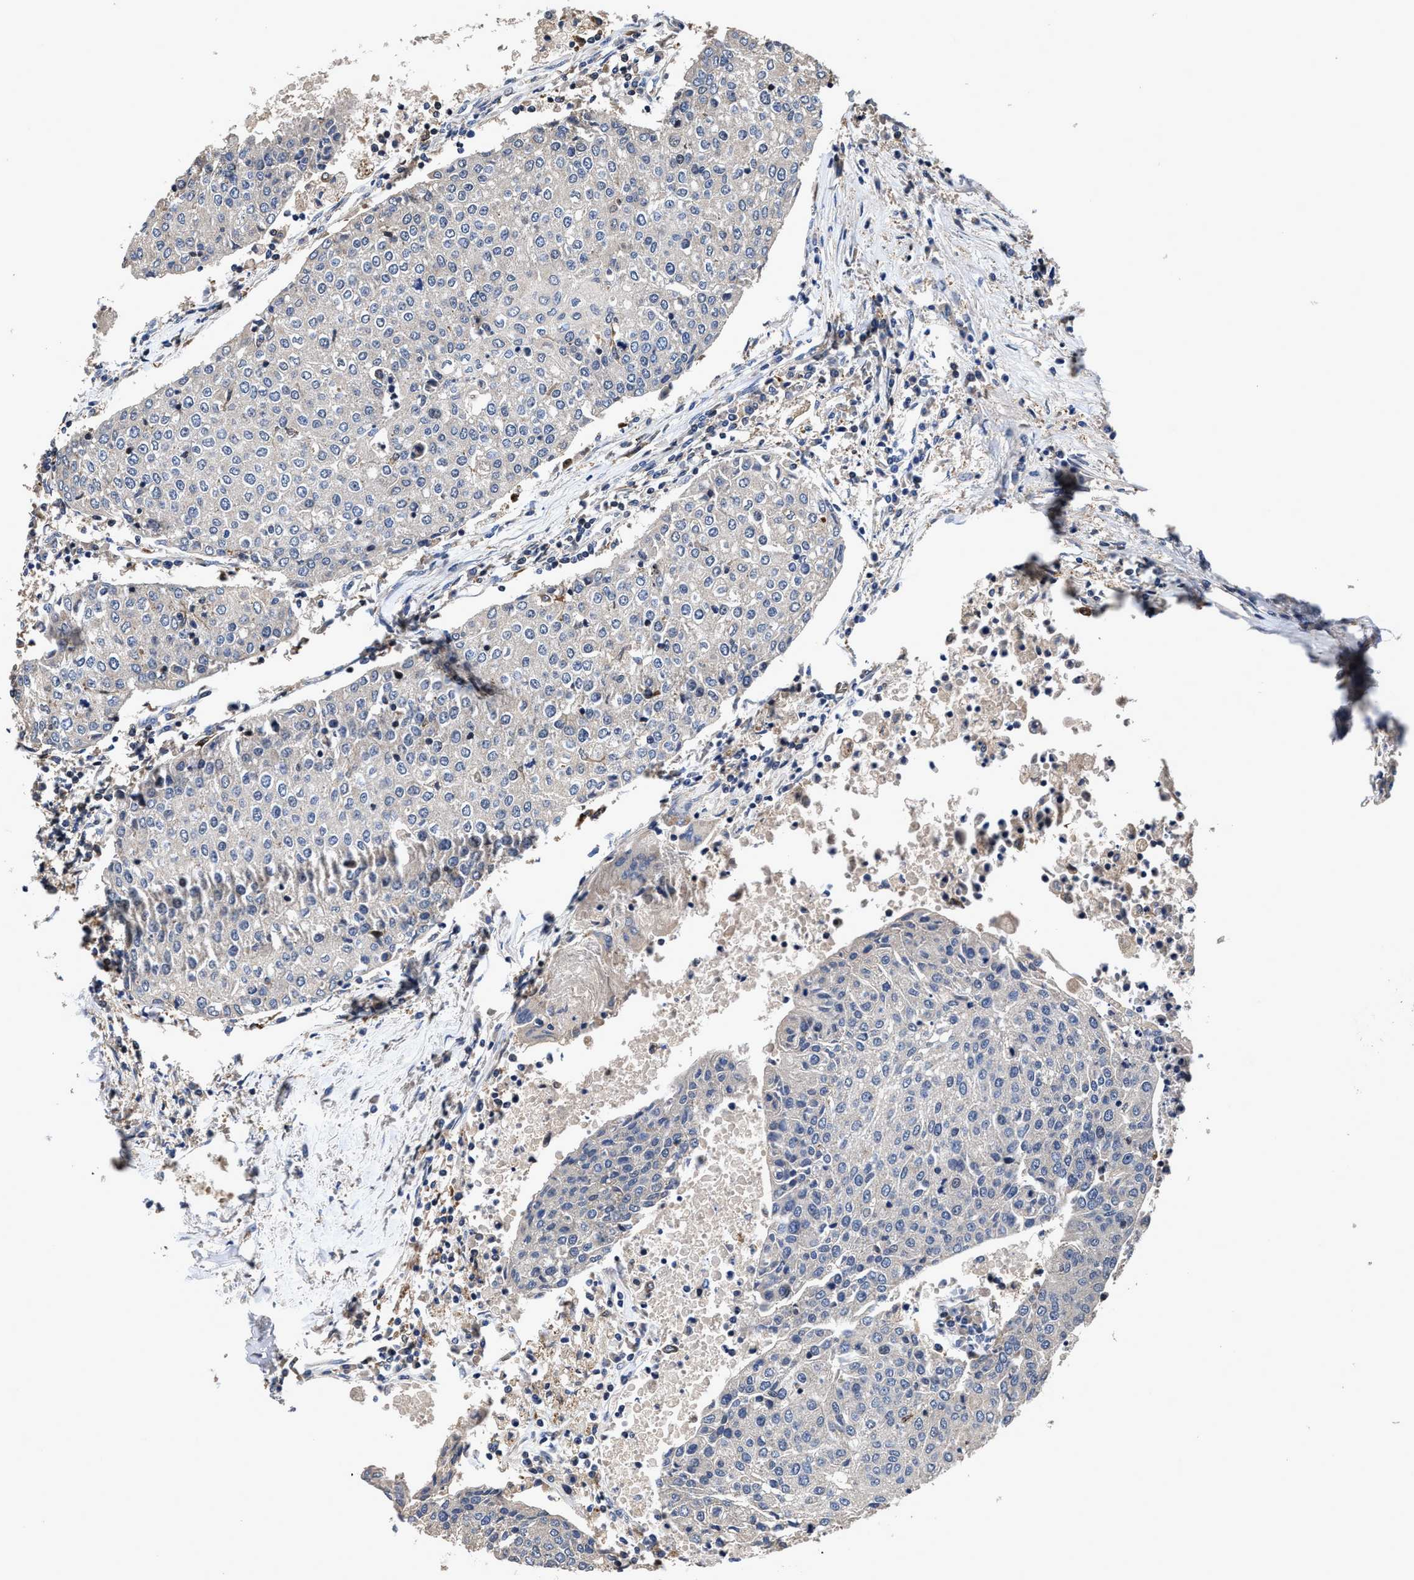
{"staining": {"intensity": "negative", "quantity": "none", "location": "none"}, "tissue": "urothelial cancer", "cell_type": "Tumor cells", "image_type": "cancer", "snomed": [{"axis": "morphology", "description": "Urothelial carcinoma, High grade"}, {"axis": "topography", "description": "Urinary bladder"}], "caption": "High-grade urothelial carcinoma was stained to show a protein in brown. There is no significant staining in tumor cells. Brightfield microscopy of immunohistochemistry stained with DAB (3,3'-diaminobenzidine) (brown) and hematoxylin (blue), captured at high magnification.", "gene": "RGS10", "patient": {"sex": "female", "age": 85}}